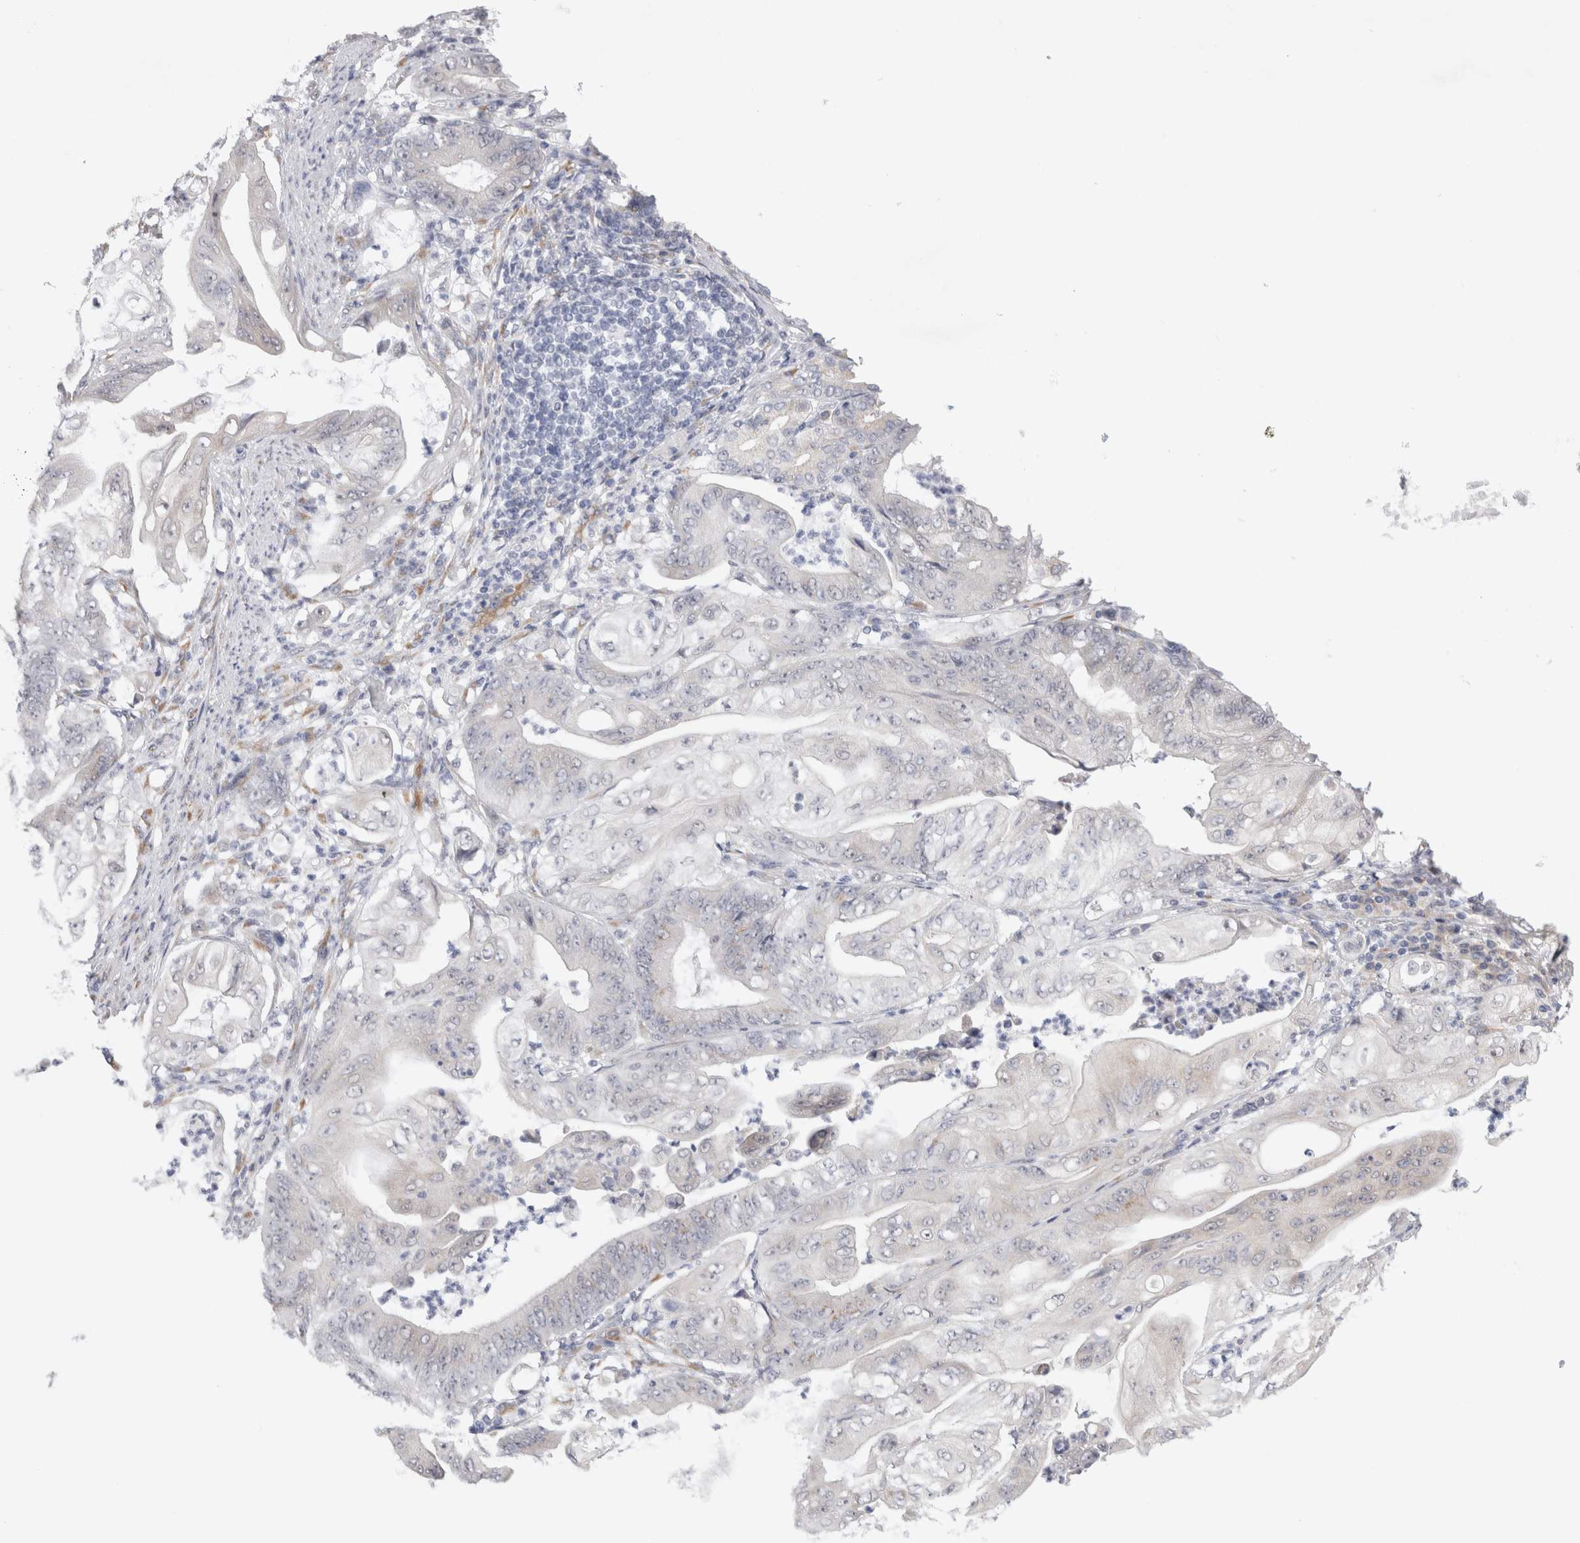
{"staining": {"intensity": "negative", "quantity": "none", "location": "none"}, "tissue": "stomach cancer", "cell_type": "Tumor cells", "image_type": "cancer", "snomed": [{"axis": "morphology", "description": "Adenocarcinoma, NOS"}, {"axis": "topography", "description": "Stomach"}], "caption": "High power microscopy photomicrograph of an immunohistochemistry histopathology image of stomach cancer, revealing no significant staining in tumor cells.", "gene": "TRMT1L", "patient": {"sex": "female", "age": 73}}